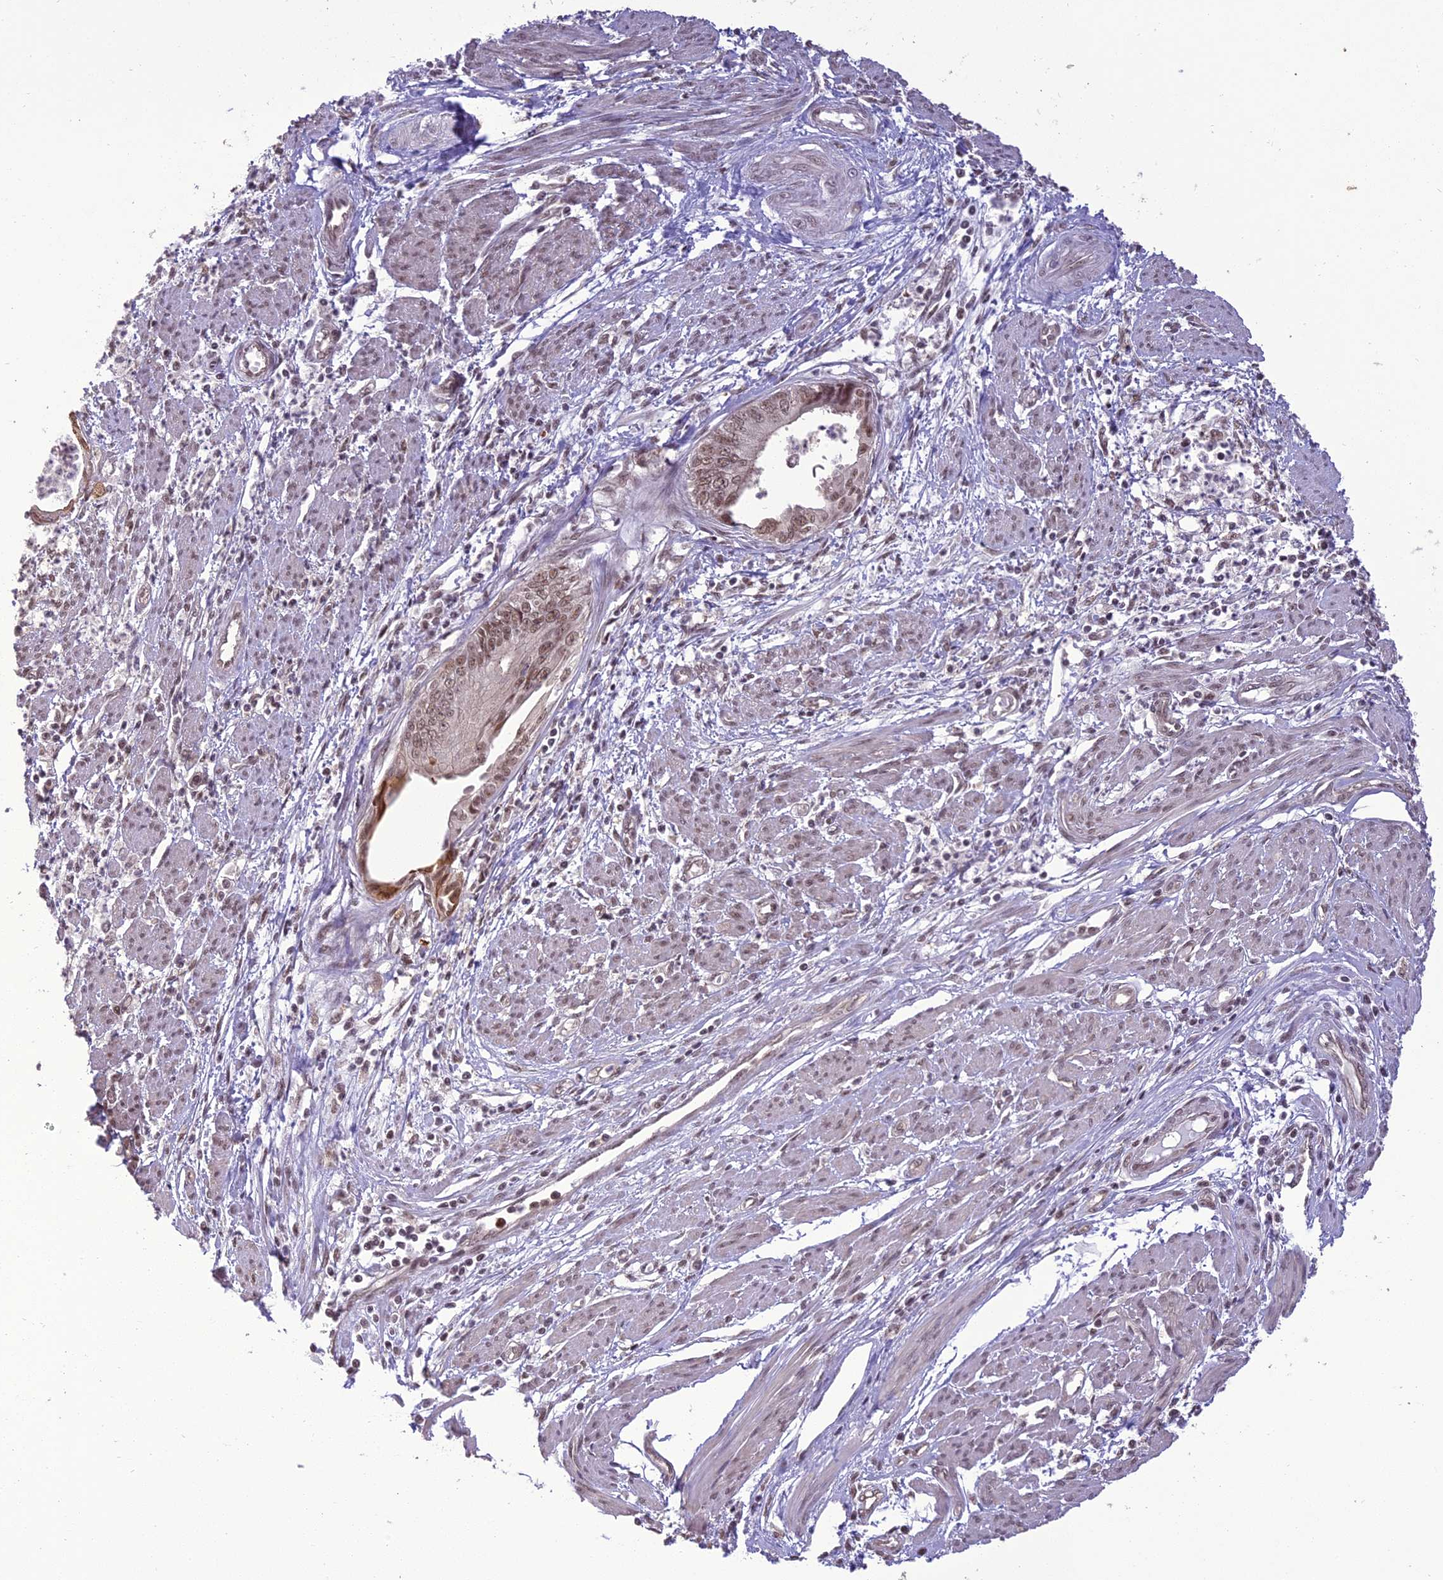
{"staining": {"intensity": "moderate", "quantity": "<25%", "location": "nuclear"}, "tissue": "endometrial cancer", "cell_type": "Tumor cells", "image_type": "cancer", "snomed": [{"axis": "morphology", "description": "Adenocarcinoma, NOS"}, {"axis": "topography", "description": "Endometrium"}], "caption": "Protein expression analysis of human endometrial cancer reveals moderate nuclear staining in approximately <25% of tumor cells.", "gene": "TIGD7", "patient": {"sex": "female", "age": 73}}